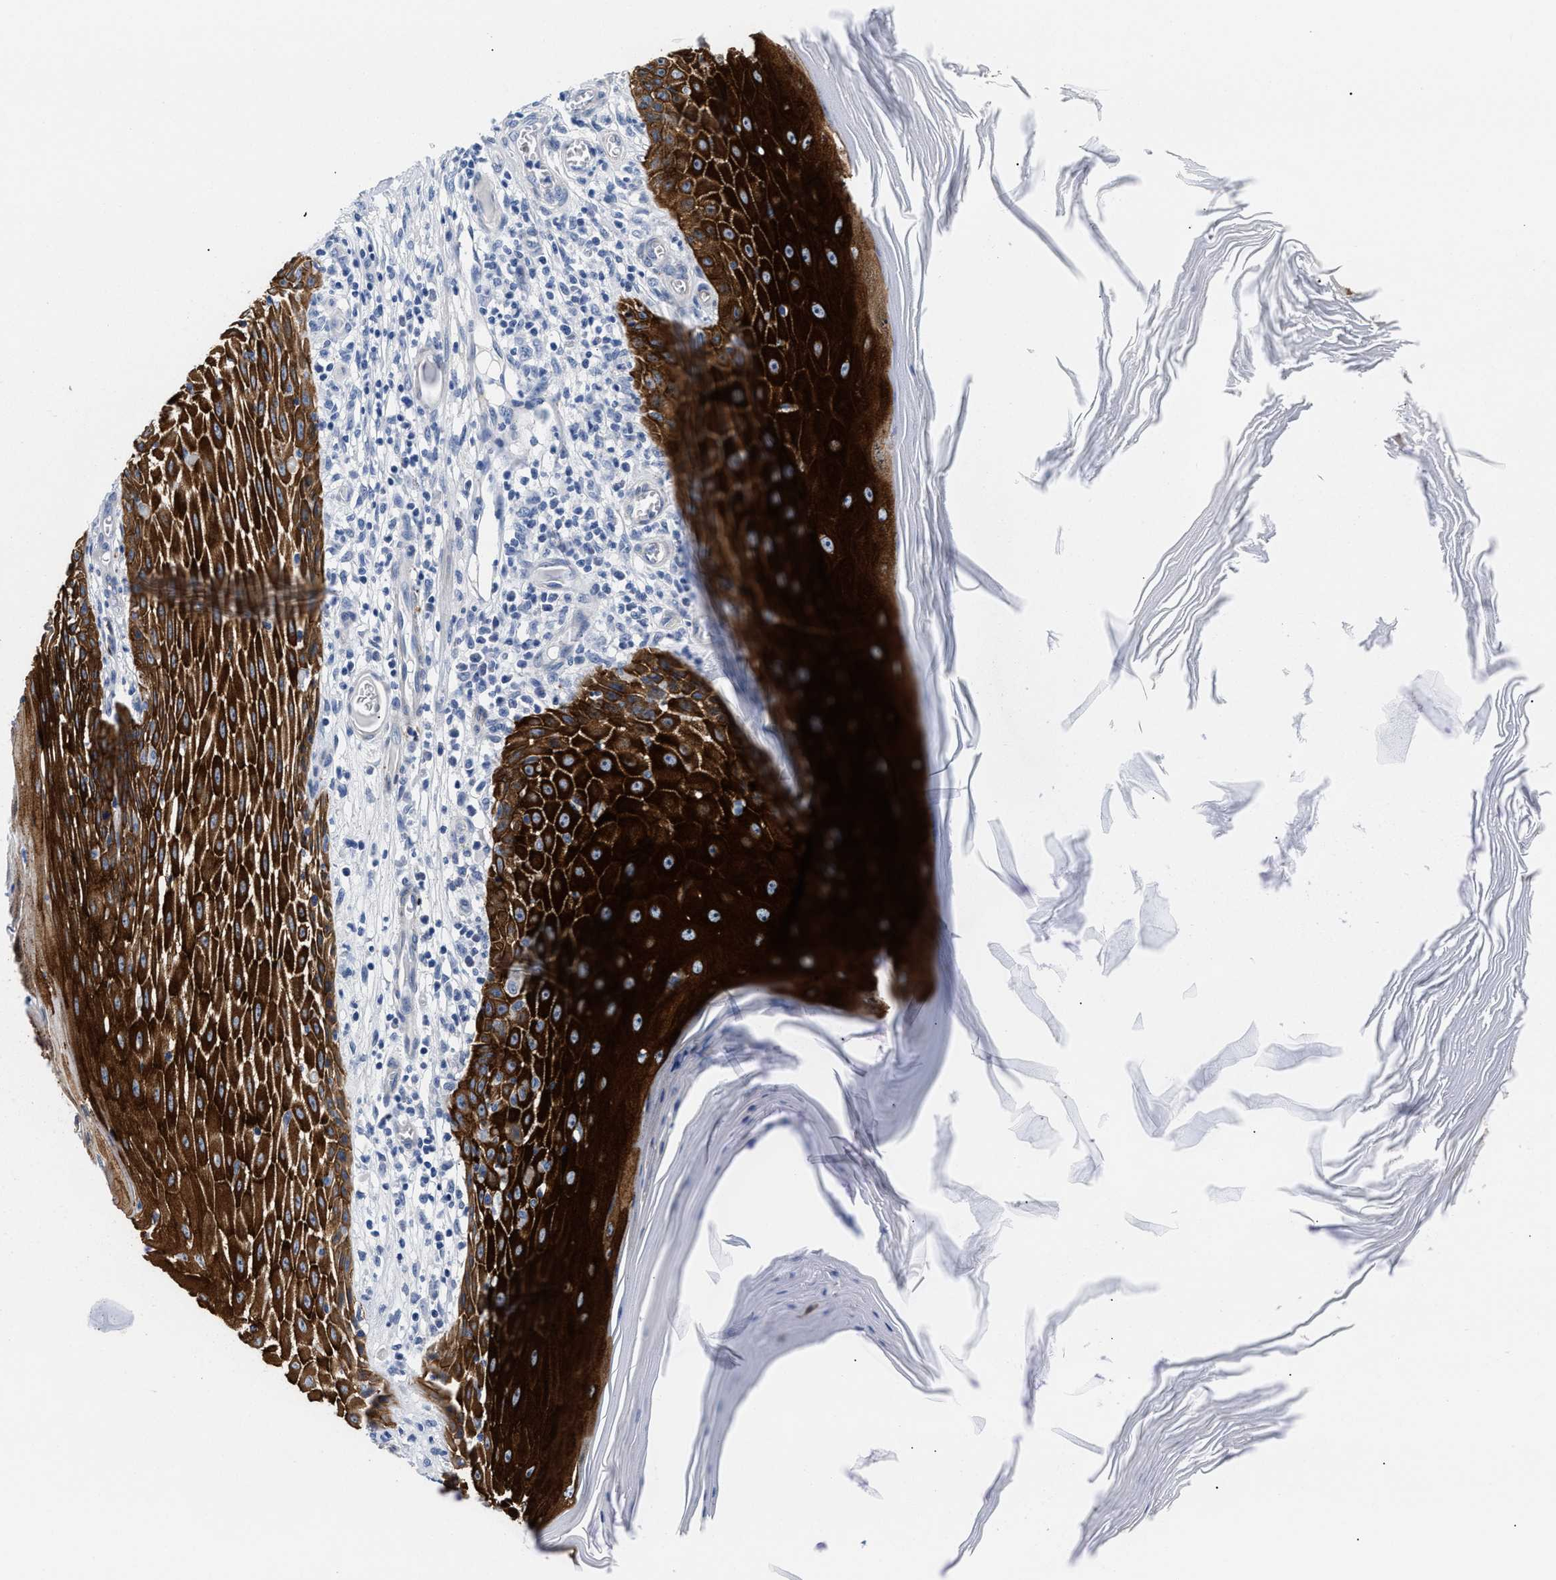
{"staining": {"intensity": "strong", "quantity": ">75%", "location": "cytoplasmic/membranous"}, "tissue": "skin cancer", "cell_type": "Tumor cells", "image_type": "cancer", "snomed": [{"axis": "morphology", "description": "Squamous cell carcinoma, NOS"}, {"axis": "topography", "description": "Skin"}], "caption": "Squamous cell carcinoma (skin) stained with a brown dye demonstrates strong cytoplasmic/membranous positive positivity in approximately >75% of tumor cells.", "gene": "TRIM29", "patient": {"sex": "female", "age": 73}}